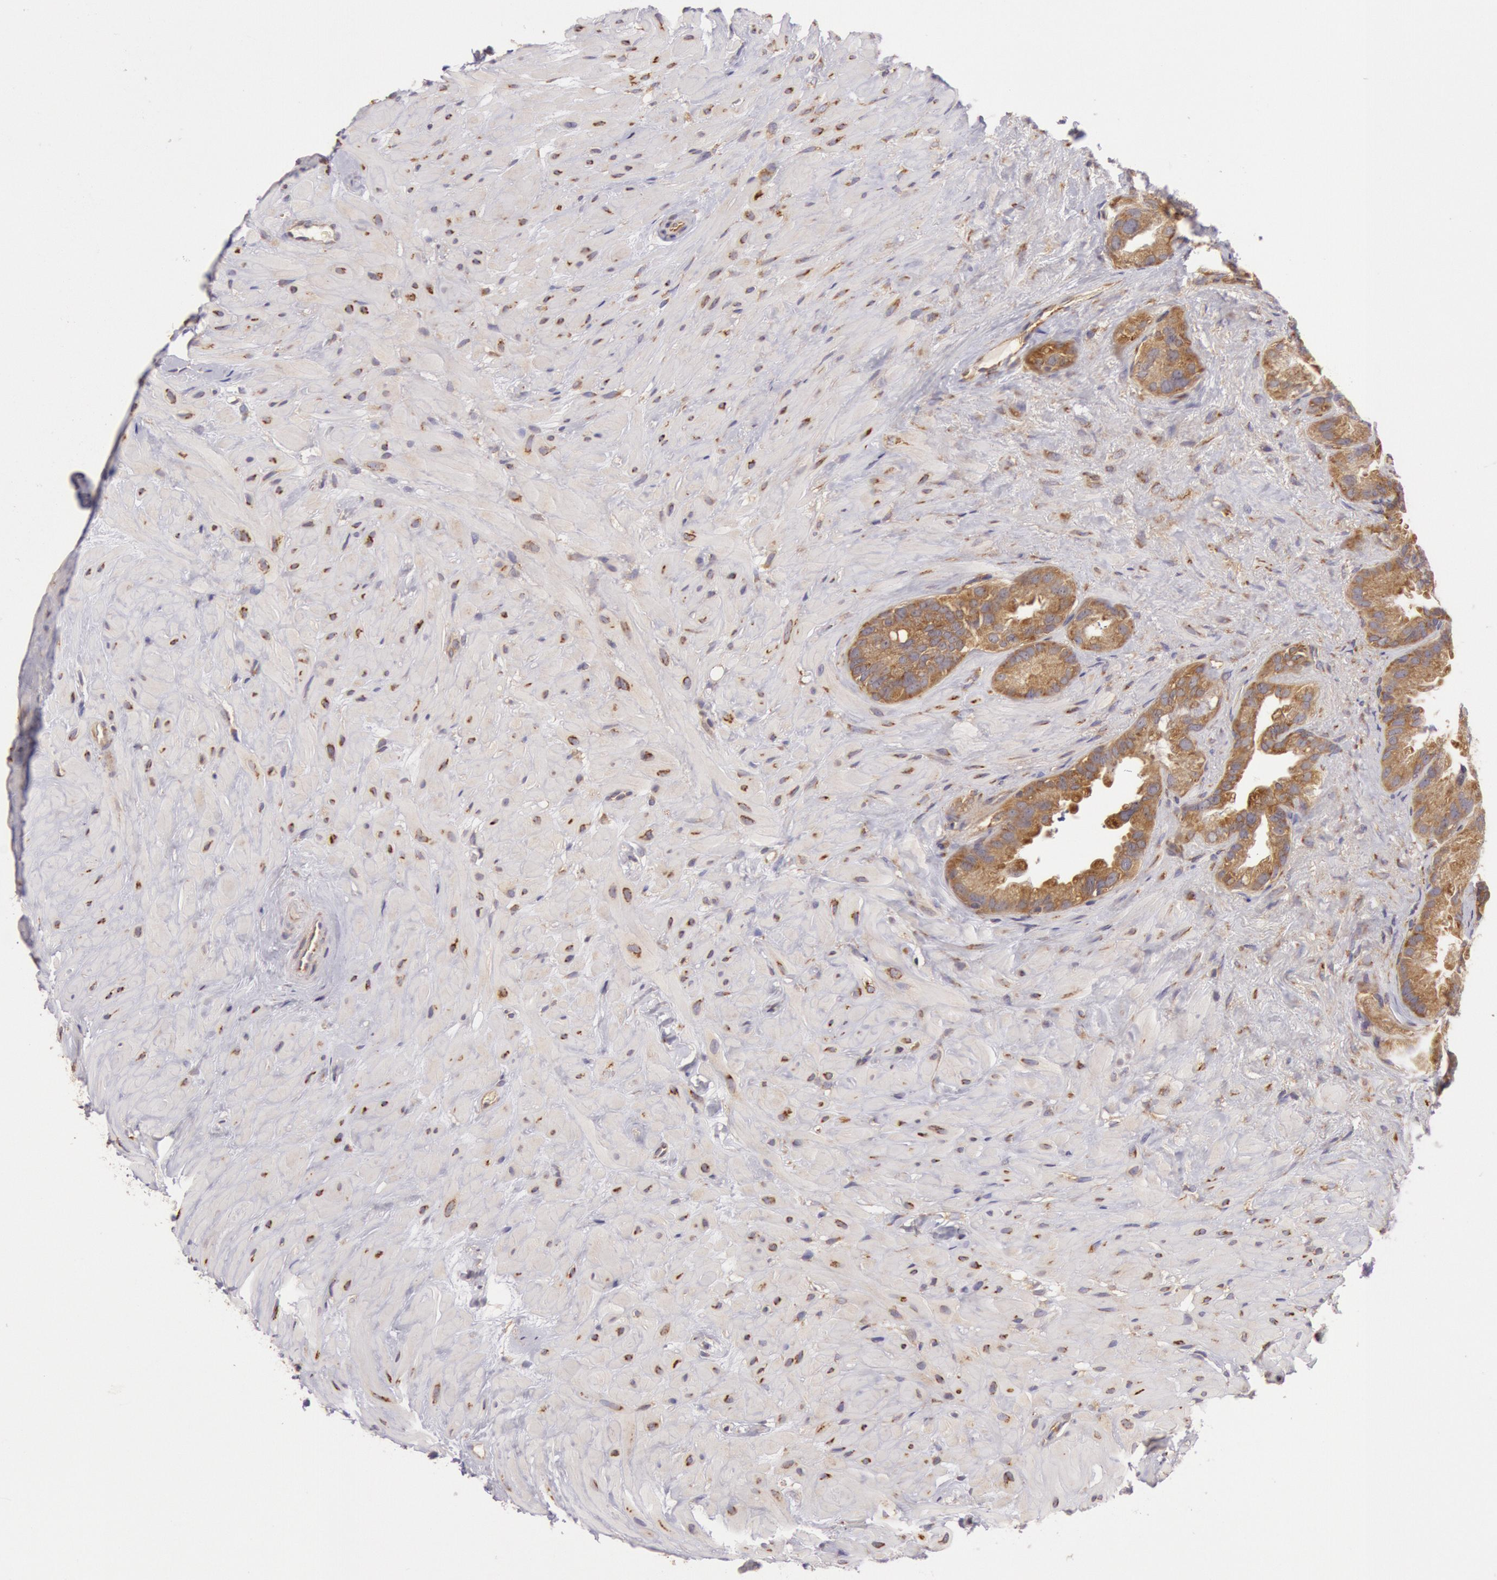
{"staining": {"intensity": "moderate", "quantity": ">75%", "location": "cytoplasmic/membranous"}, "tissue": "seminal vesicle", "cell_type": "Glandular cells", "image_type": "normal", "snomed": [{"axis": "morphology", "description": "Normal tissue, NOS"}, {"axis": "topography", "description": "Prostate"}, {"axis": "topography", "description": "Seminal veicle"}], "caption": "Immunohistochemistry (IHC) (DAB) staining of unremarkable human seminal vesicle shows moderate cytoplasmic/membranous protein expression in approximately >75% of glandular cells.", "gene": "CHUK", "patient": {"sex": "male", "age": 63}}